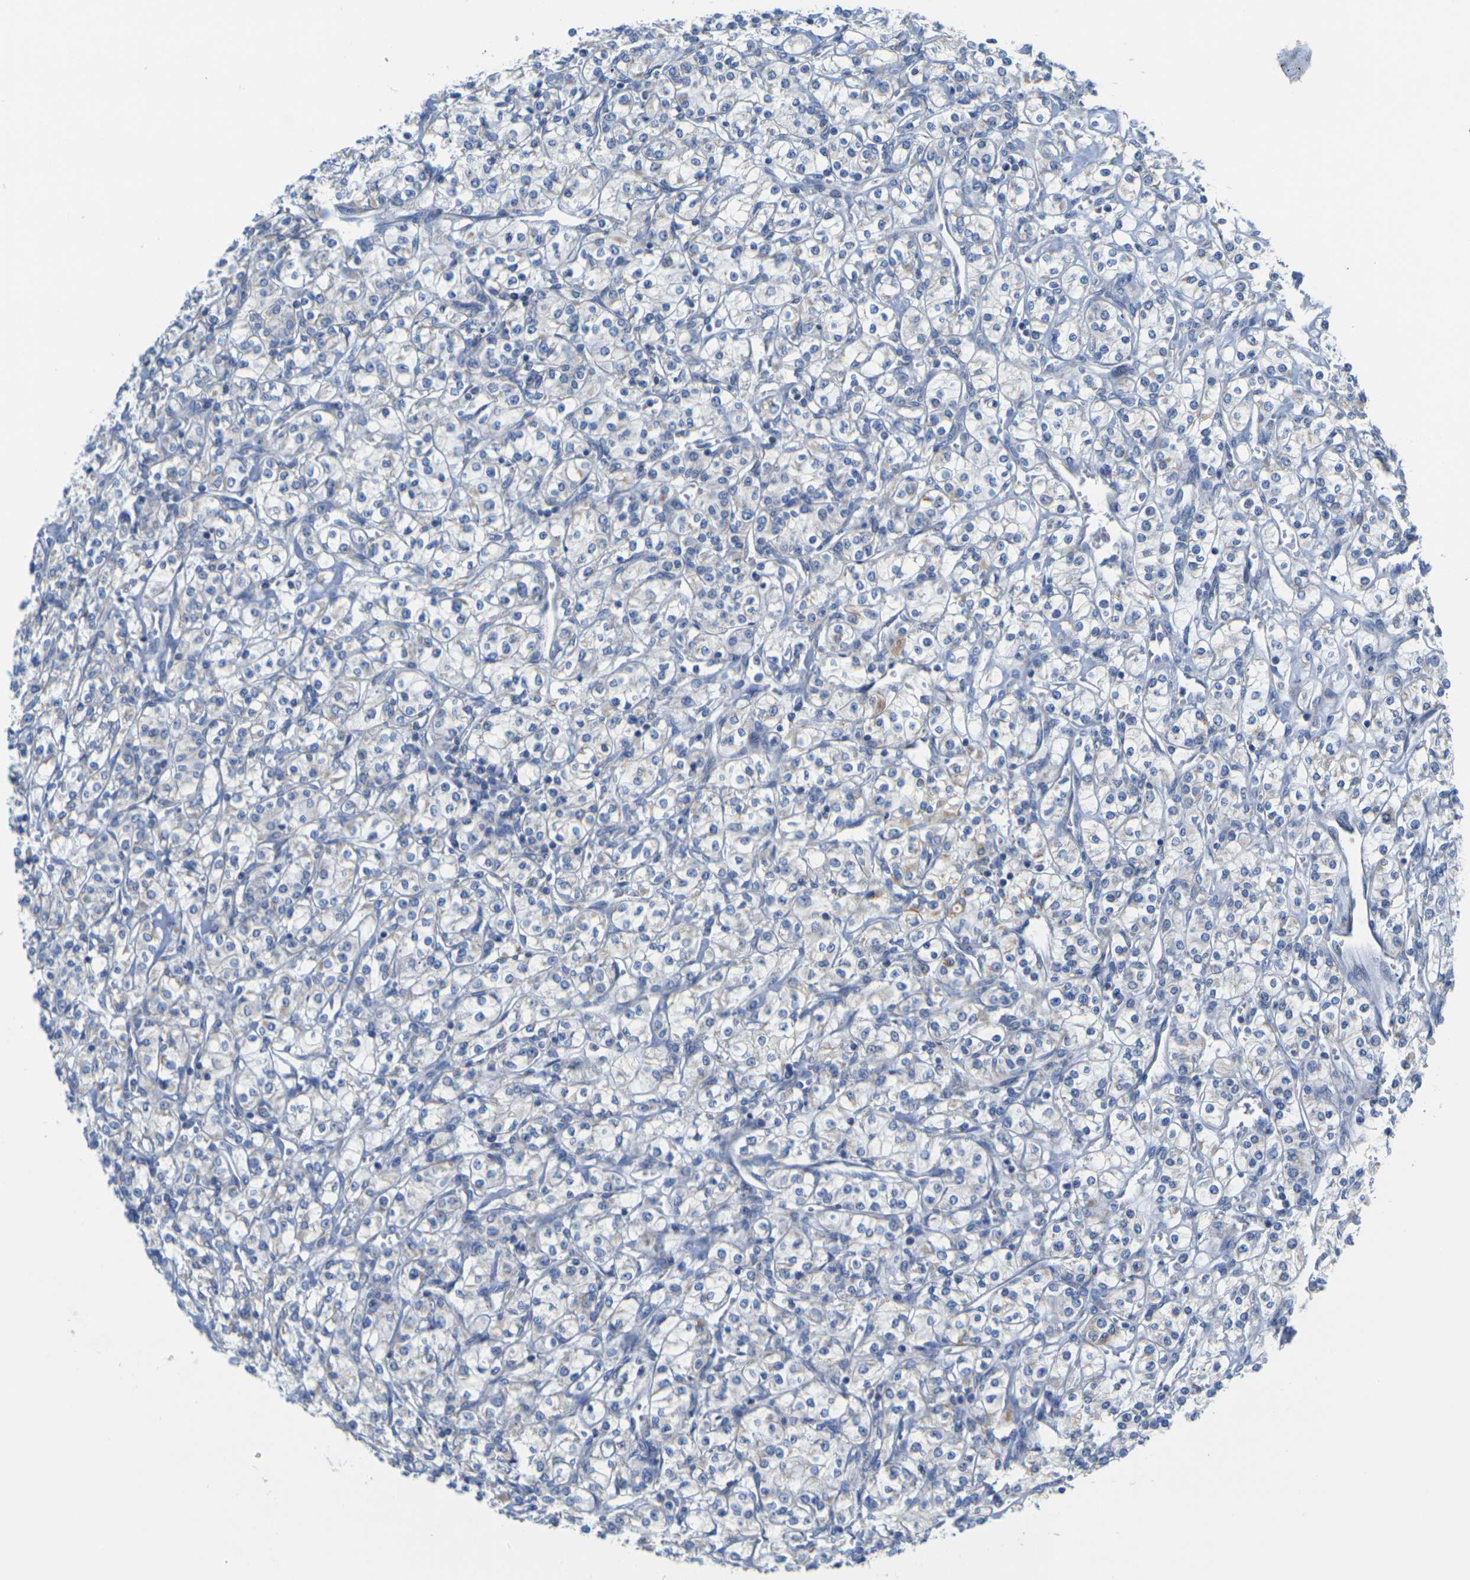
{"staining": {"intensity": "negative", "quantity": "none", "location": "none"}, "tissue": "renal cancer", "cell_type": "Tumor cells", "image_type": "cancer", "snomed": [{"axis": "morphology", "description": "Adenocarcinoma, NOS"}, {"axis": "topography", "description": "Kidney"}], "caption": "Renal cancer stained for a protein using IHC demonstrates no positivity tumor cells.", "gene": "TMEM204", "patient": {"sex": "male", "age": 77}}